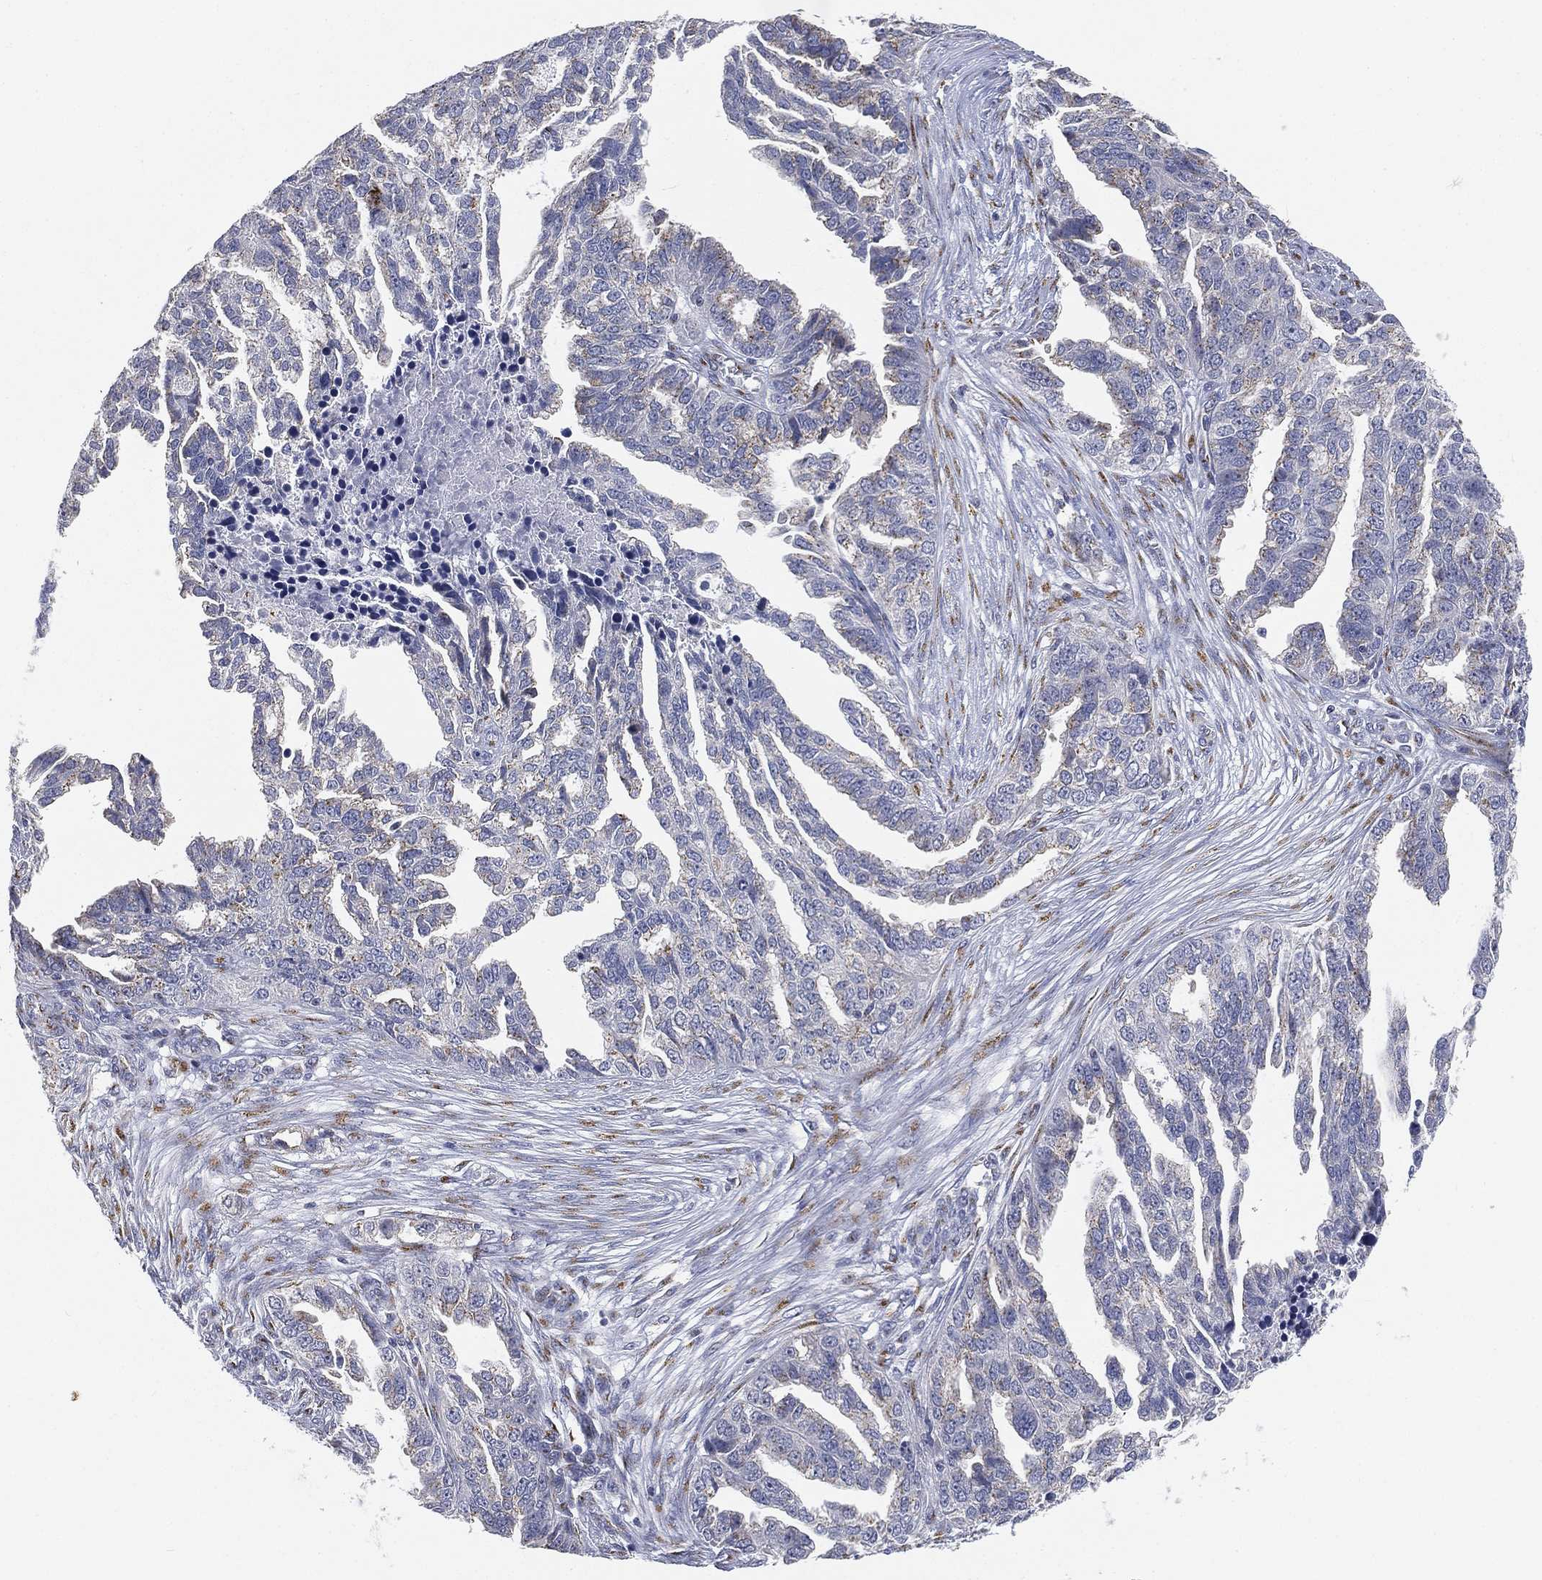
{"staining": {"intensity": "negative", "quantity": "none", "location": "none"}, "tissue": "ovarian cancer", "cell_type": "Tumor cells", "image_type": "cancer", "snomed": [{"axis": "morphology", "description": "Cystadenocarcinoma, serous, NOS"}, {"axis": "topography", "description": "Ovary"}], "caption": "DAB immunohistochemical staining of ovarian cancer (serous cystadenocarcinoma) displays no significant staining in tumor cells.", "gene": "TICAM1", "patient": {"sex": "female", "age": 51}}